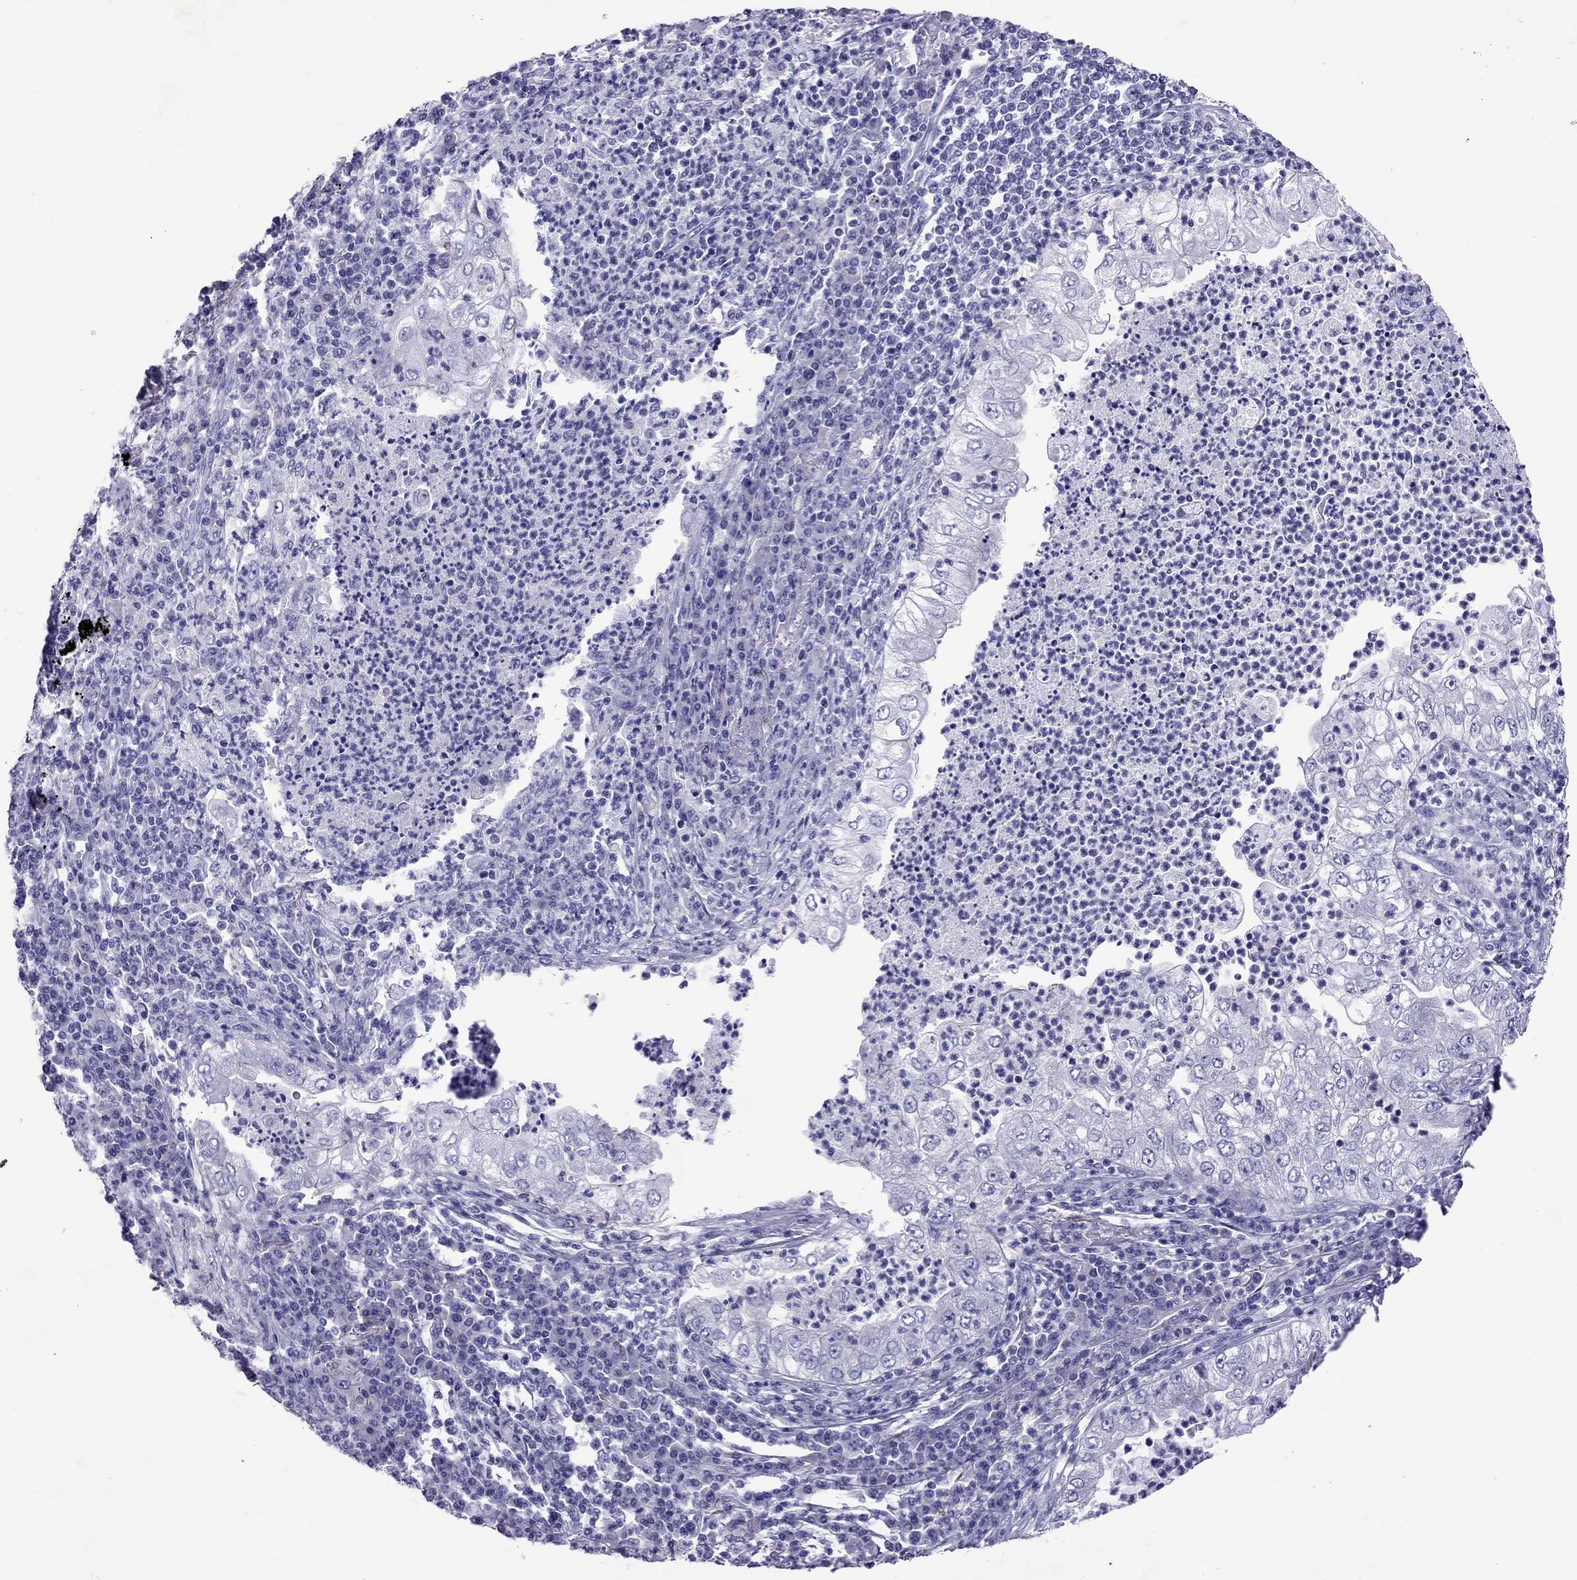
{"staining": {"intensity": "negative", "quantity": "none", "location": "none"}, "tissue": "lung cancer", "cell_type": "Tumor cells", "image_type": "cancer", "snomed": [{"axis": "morphology", "description": "Adenocarcinoma, NOS"}, {"axis": "topography", "description": "Lung"}], "caption": "Protein analysis of adenocarcinoma (lung) shows no significant staining in tumor cells.", "gene": "MYL11", "patient": {"sex": "female", "age": 73}}